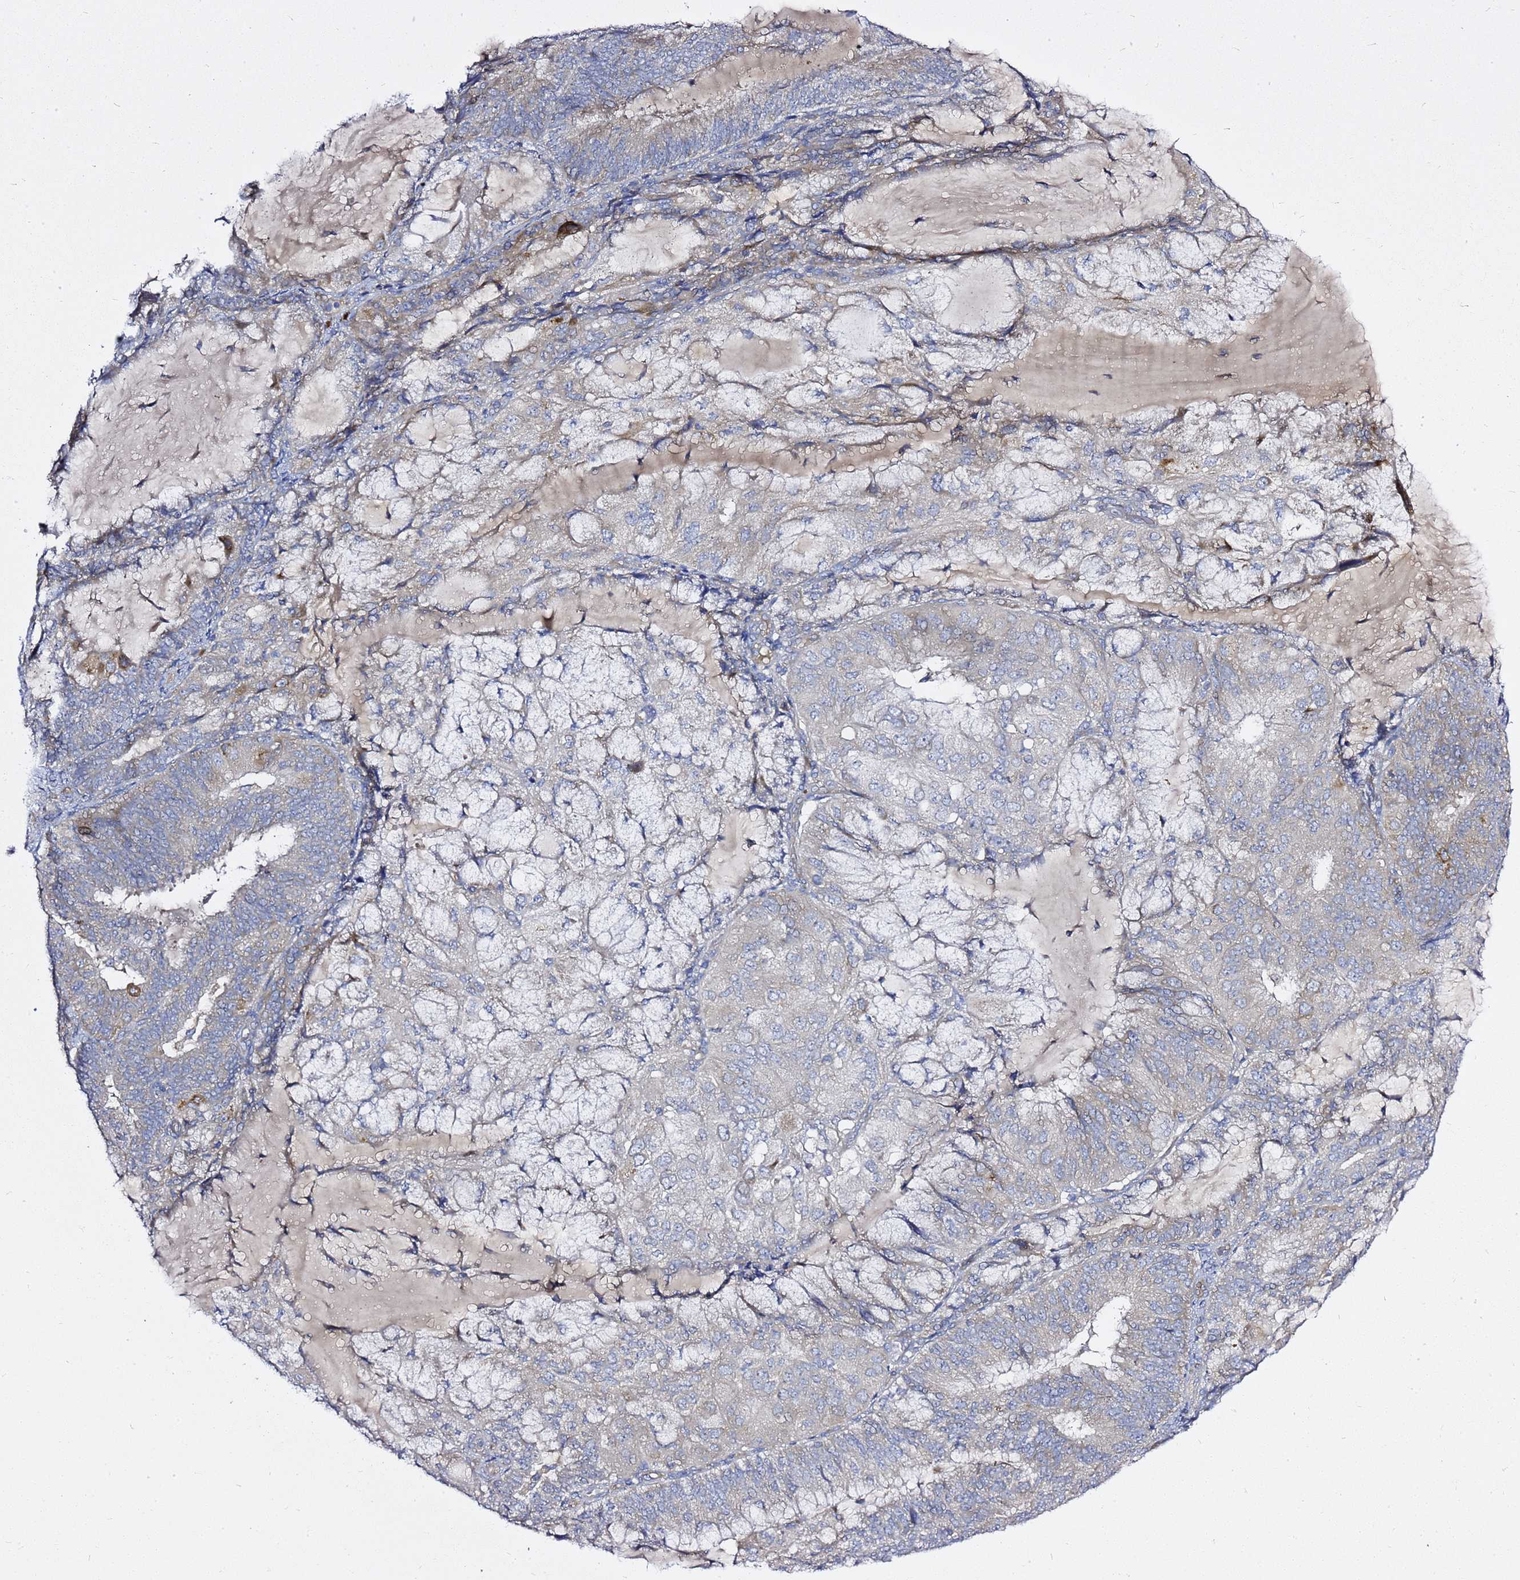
{"staining": {"intensity": "weak", "quantity": "<25%", "location": "cytoplasmic/membranous"}, "tissue": "endometrial cancer", "cell_type": "Tumor cells", "image_type": "cancer", "snomed": [{"axis": "morphology", "description": "Adenocarcinoma, NOS"}, {"axis": "topography", "description": "Endometrium"}], "caption": "Endometrial adenocarcinoma was stained to show a protein in brown. There is no significant positivity in tumor cells.", "gene": "MON1B", "patient": {"sex": "female", "age": 81}}